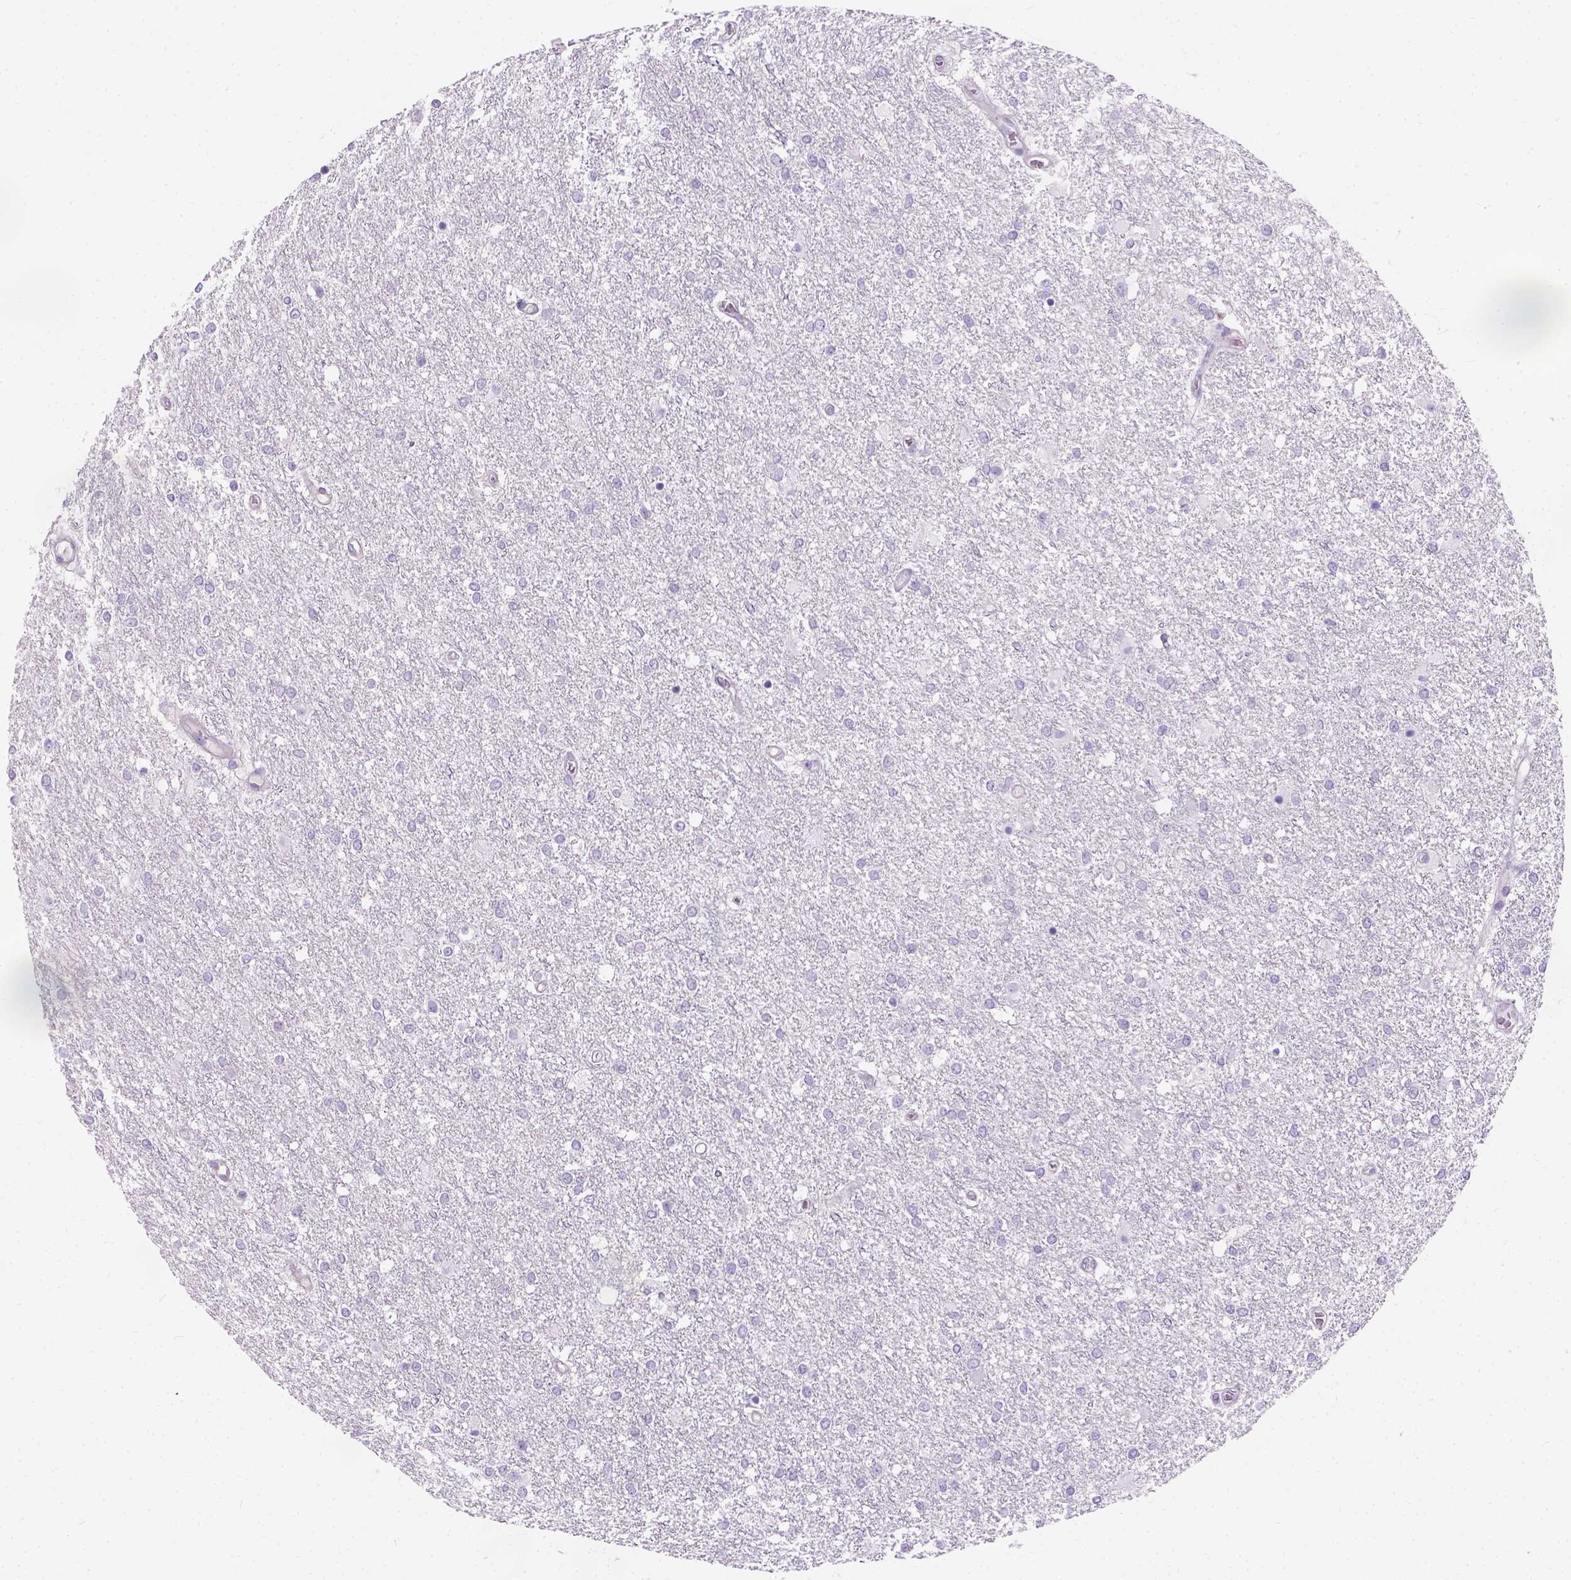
{"staining": {"intensity": "negative", "quantity": "none", "location": "none"}, "tissue": "glioma", "cell_type": "Tumor cells", "image_type": "cancer", "snomed": [{"axis": "morphology", "description": "Glioma, malignant, High grade"}, {"axis": "topography", "description": "Brain"}], "caption": "IHC of human malignant high-grade glioma reveals no positivity in tumor cells.", "gene": "C20orf144", "patient": {"sex": "female", "age": 61}}